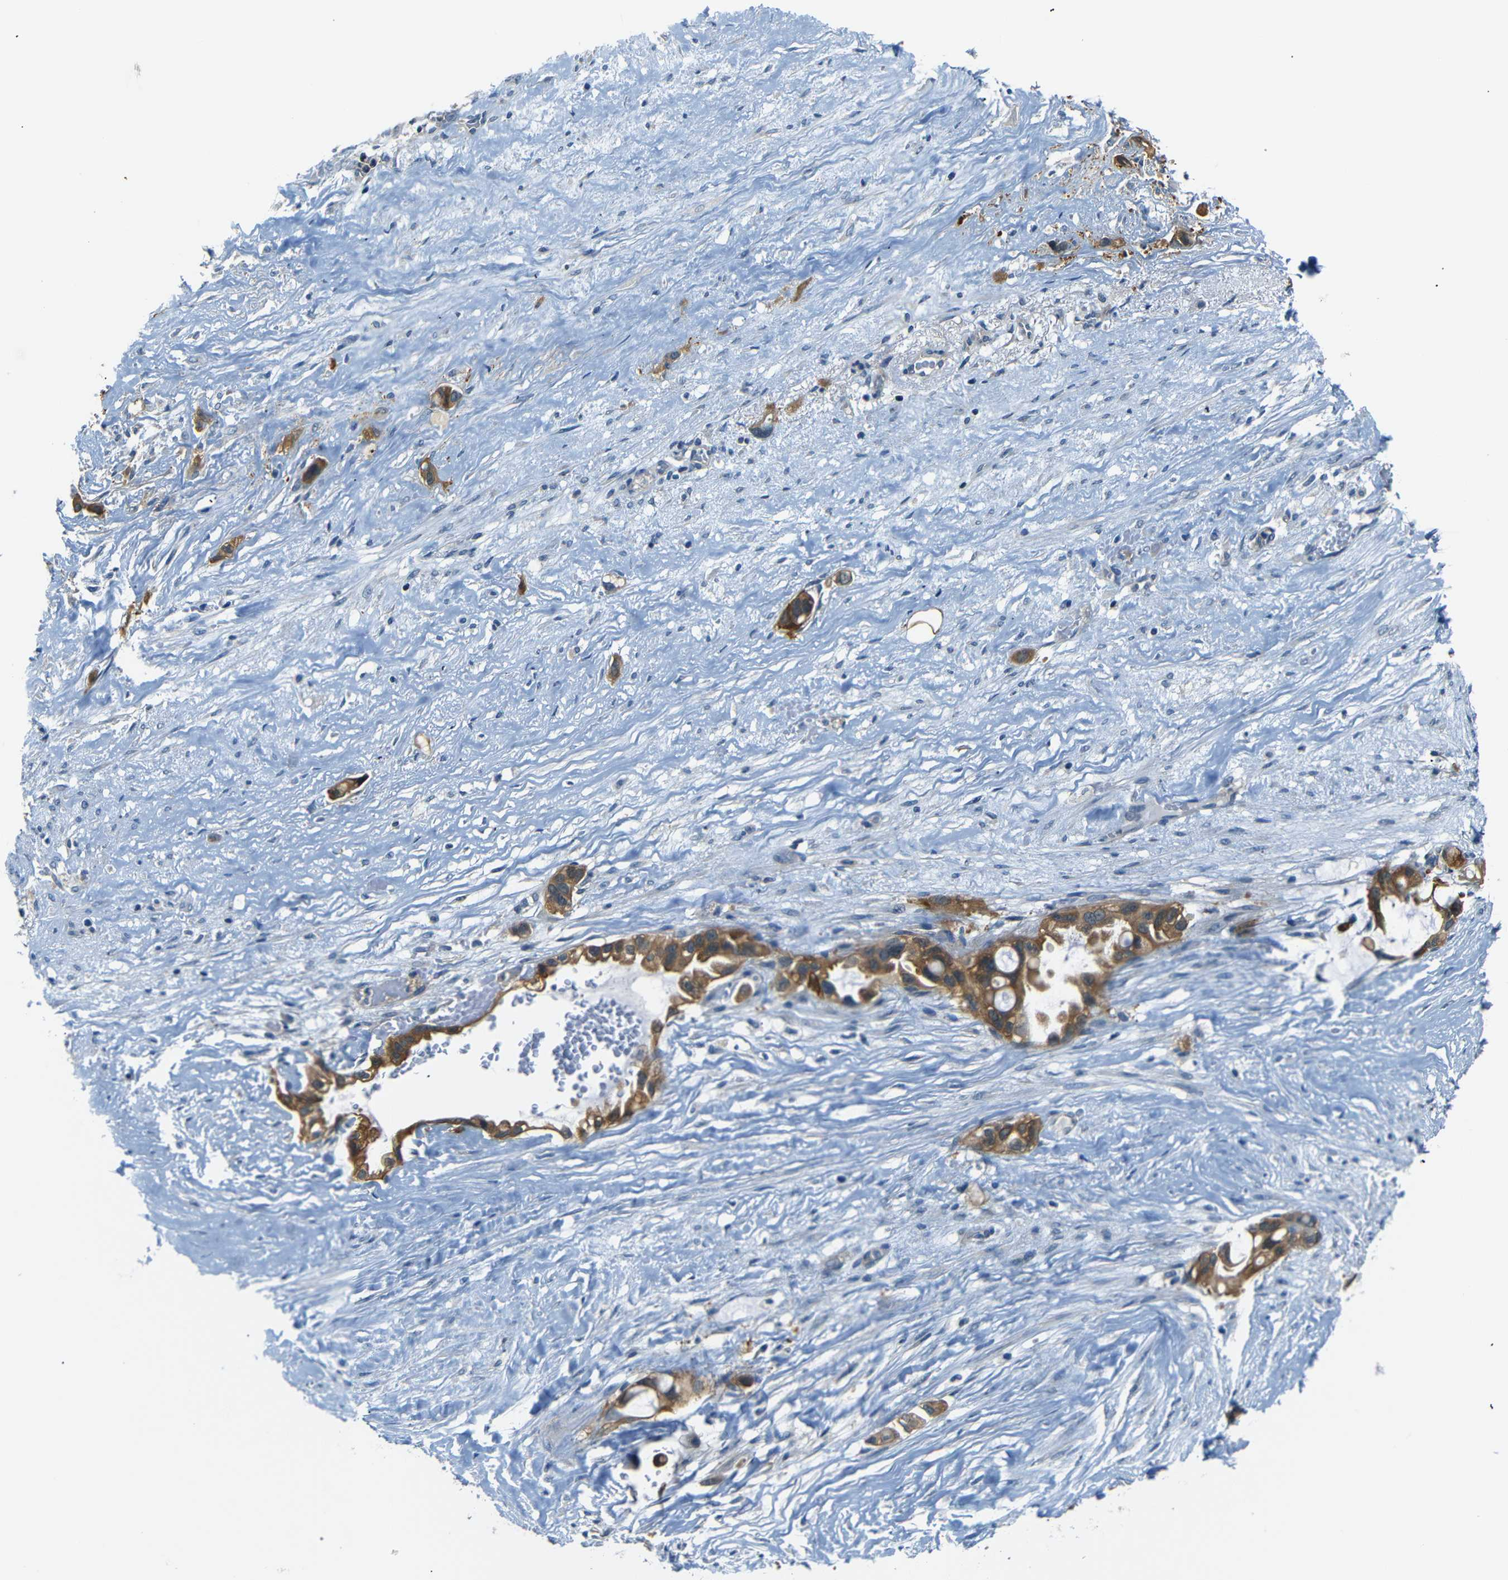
{"staining": {"intensity": "moderate", "quantity": ">75%", "location": "cytoplasmic/membranous"}, "tissue": "liver cancer", "cell_type": "Tumor cells", "image_type": "cancer", "snomed": [{"axis": "morphology", "description": "Cholangiocarcinoma"}, {"axis": "topography", "description": "Liver"}], "caption": "Immunohistochemical staining of liver cancer (cholangiocarcinoma) demonstrates medium levels of moderate cytoplasmic/membranous protein expression in approximately >75% of tumor cells. (brown staining indicates protein expression, while blue staining denotes nuclei).", "gene": "SFN", "patient": {"sex": "female", "age": 65}}